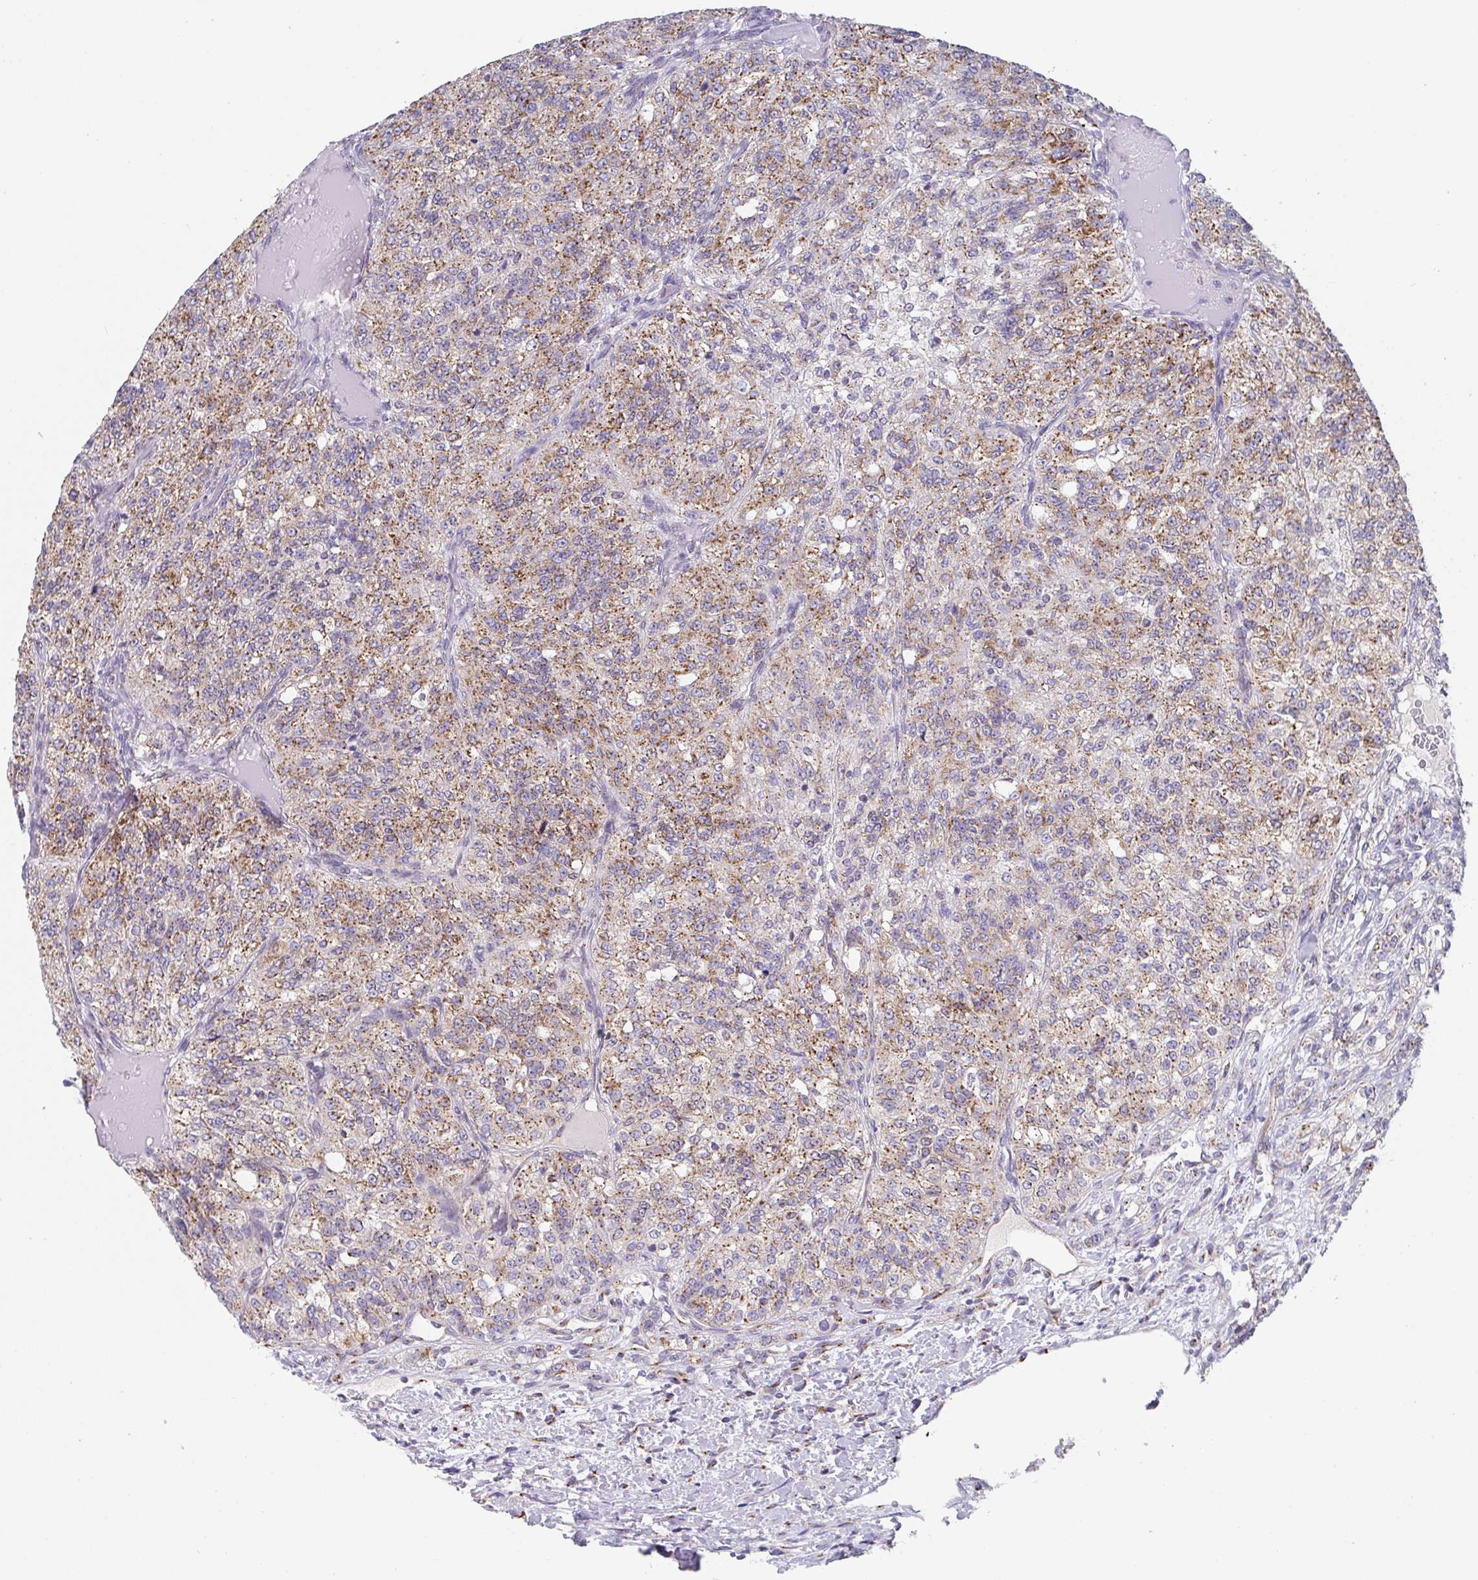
{"staining": {"intensity": "moderate", "quantity": ">75%", "location": "cytoplasmic/membranous"}, "tissue": "renal cancer", "cell_type": "Tumor cells", "image_type": "cancer", "snomed": [{"axis": "morphology", "description": "Adenocarcinoma, NOS"}, {"axis": "topography", "description": "Kidney"}], "caption": "A brown stain labels moderate cytoplasmic/membranous positivity of a protein in renal cancer (adenocarcinoma) tumor cells. The staining was performed using DAB, with brown indicating positive protein expression. Nuclei are stained blue with hematoxylin.", "gene": "PROSER3", "patient": {"sex": "female", "age": 63}}